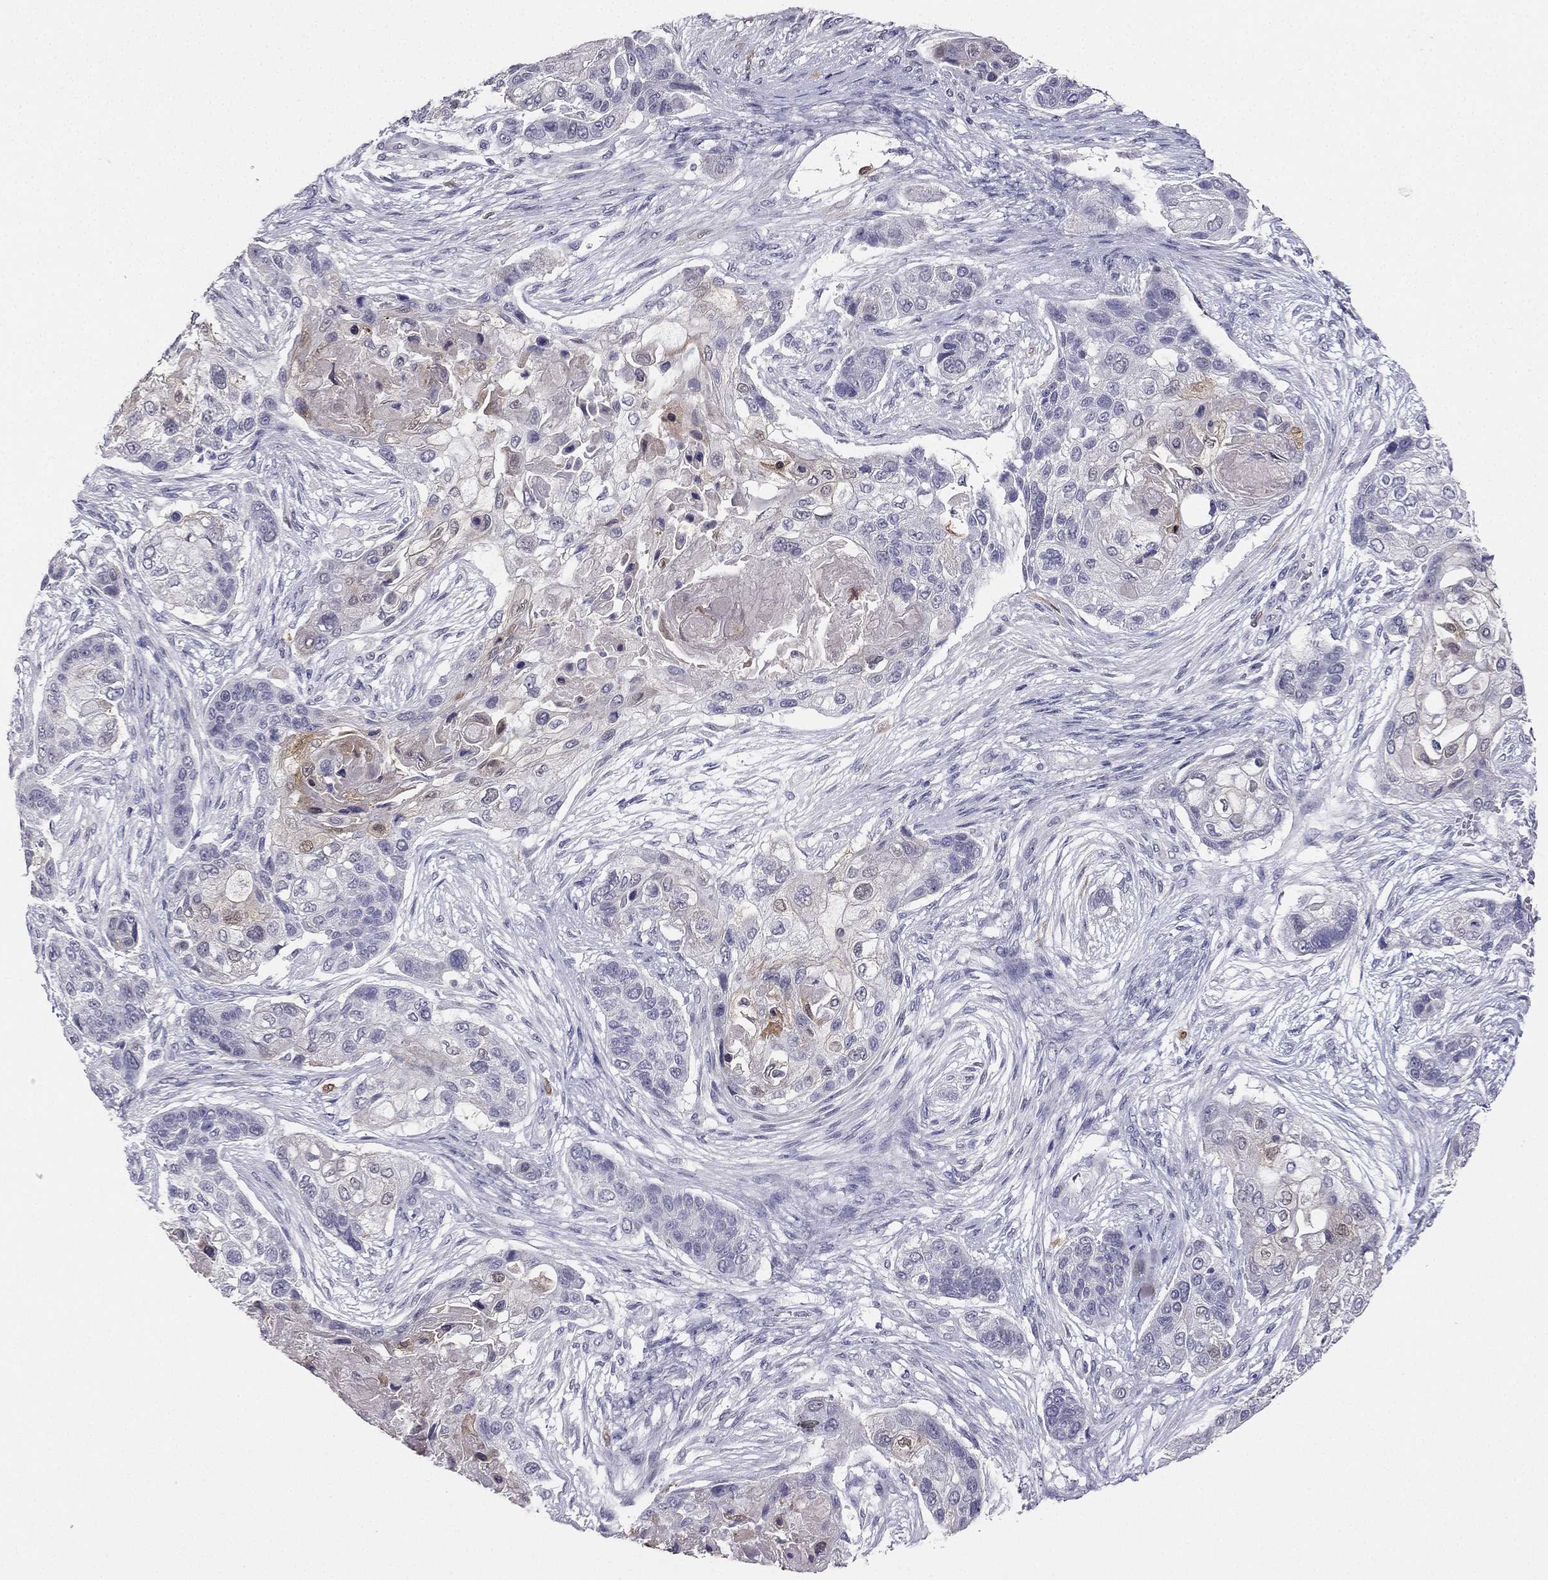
{"staining": {"intensity": "negative", "quantity": "none", "location": "none"}, "tissue": "lung cancer", "cell_type": "Tumor cells", "image_type": "cancer", "snomed": [{"axis": "morphology", "description": "Squamous cell carcinoma, NOS"}, {"axis": "topography", "description": "Lung"}], "caption": "Photomicrograph shows no protein positivity in tumor cells of lung squamous cell carcinoma tissue.", "gene": "CALB2", "patient": {"sex": "male", "age": 69}}